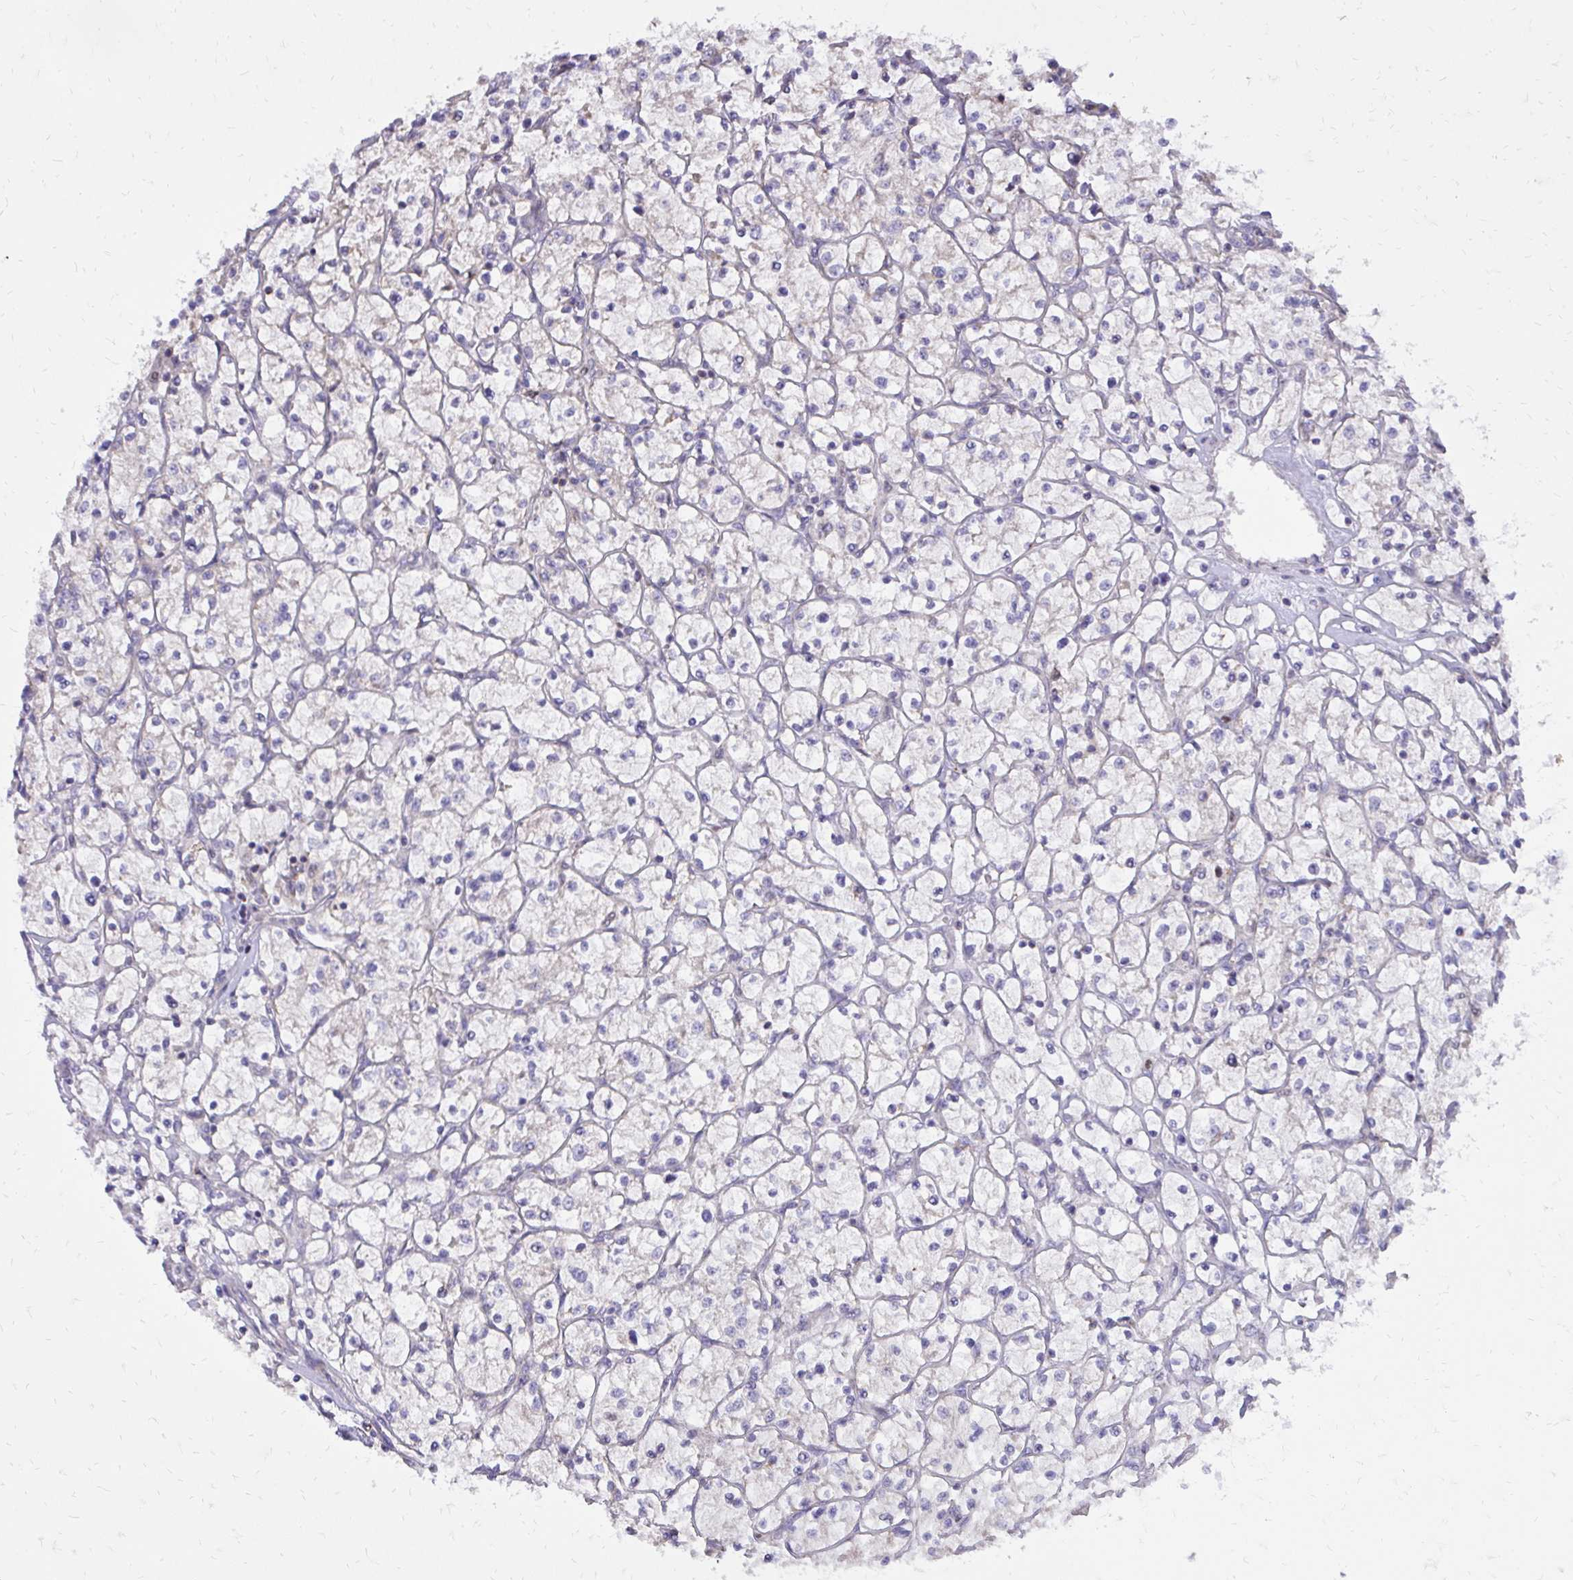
{"staining": {"intensity": "negative", "quantity": "none", "location": "none"}, "tissue": "renal cancer", "cell_type": "Tumor cells", "image_type": "cancer", "snomed": [{"axis": "morphology", "description": "Adenocarcinoma, NOS"}, {"axis": "topography", "description": "Kidney"}], "caption": "This is a micrograph of IHC staining of renal cancer, which shows no positivity in tumor cells. (IHC, brightfield microscopy, high magnification).", "gene": "ABCC3", "patient": {"sex": "female", "age": 64}}